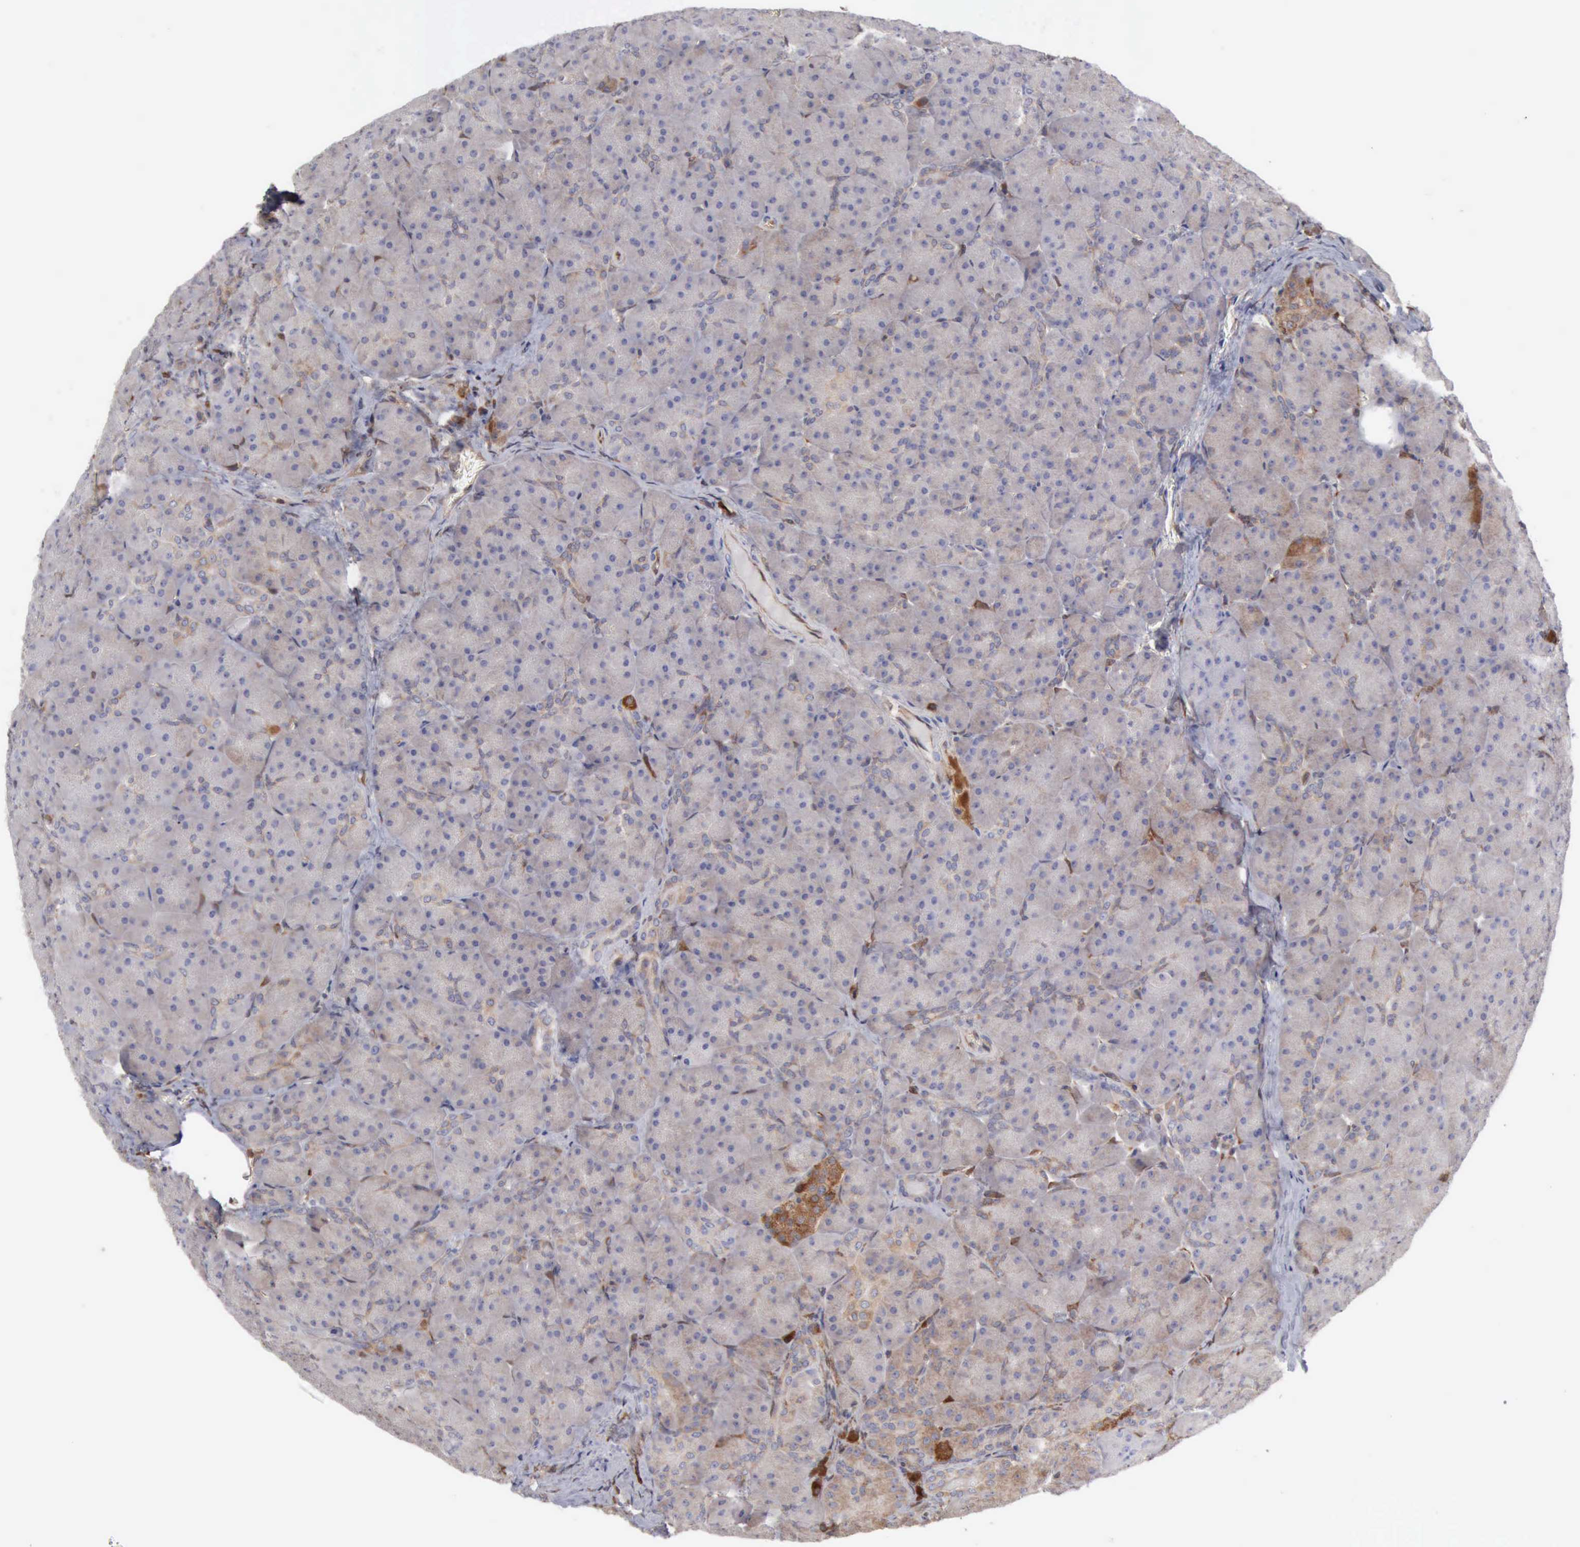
{"staining": {"intensity": "weak", "quantity": ">75%", "location": "cytoplasmic/membranous"}, "tissue": "pancreas", "cell_type": "Exocrine glandular cells", "image_type": "normal", "snomed": [{"axis": "morphology", "description": "Normal tissue, NOS"}, {"axis": "topography", "description": "Pancreas"}], "caption": "The photomicrograph displays a brown stain indicating the presence of a protein in the cytoplasmic/membranous of exocrine glandular cells in pancreas. (DAB = brown stain, brightfield microscopy at high magnification).", "gene": "APOL2", "patient": {"sex": "male", "age": 66}}